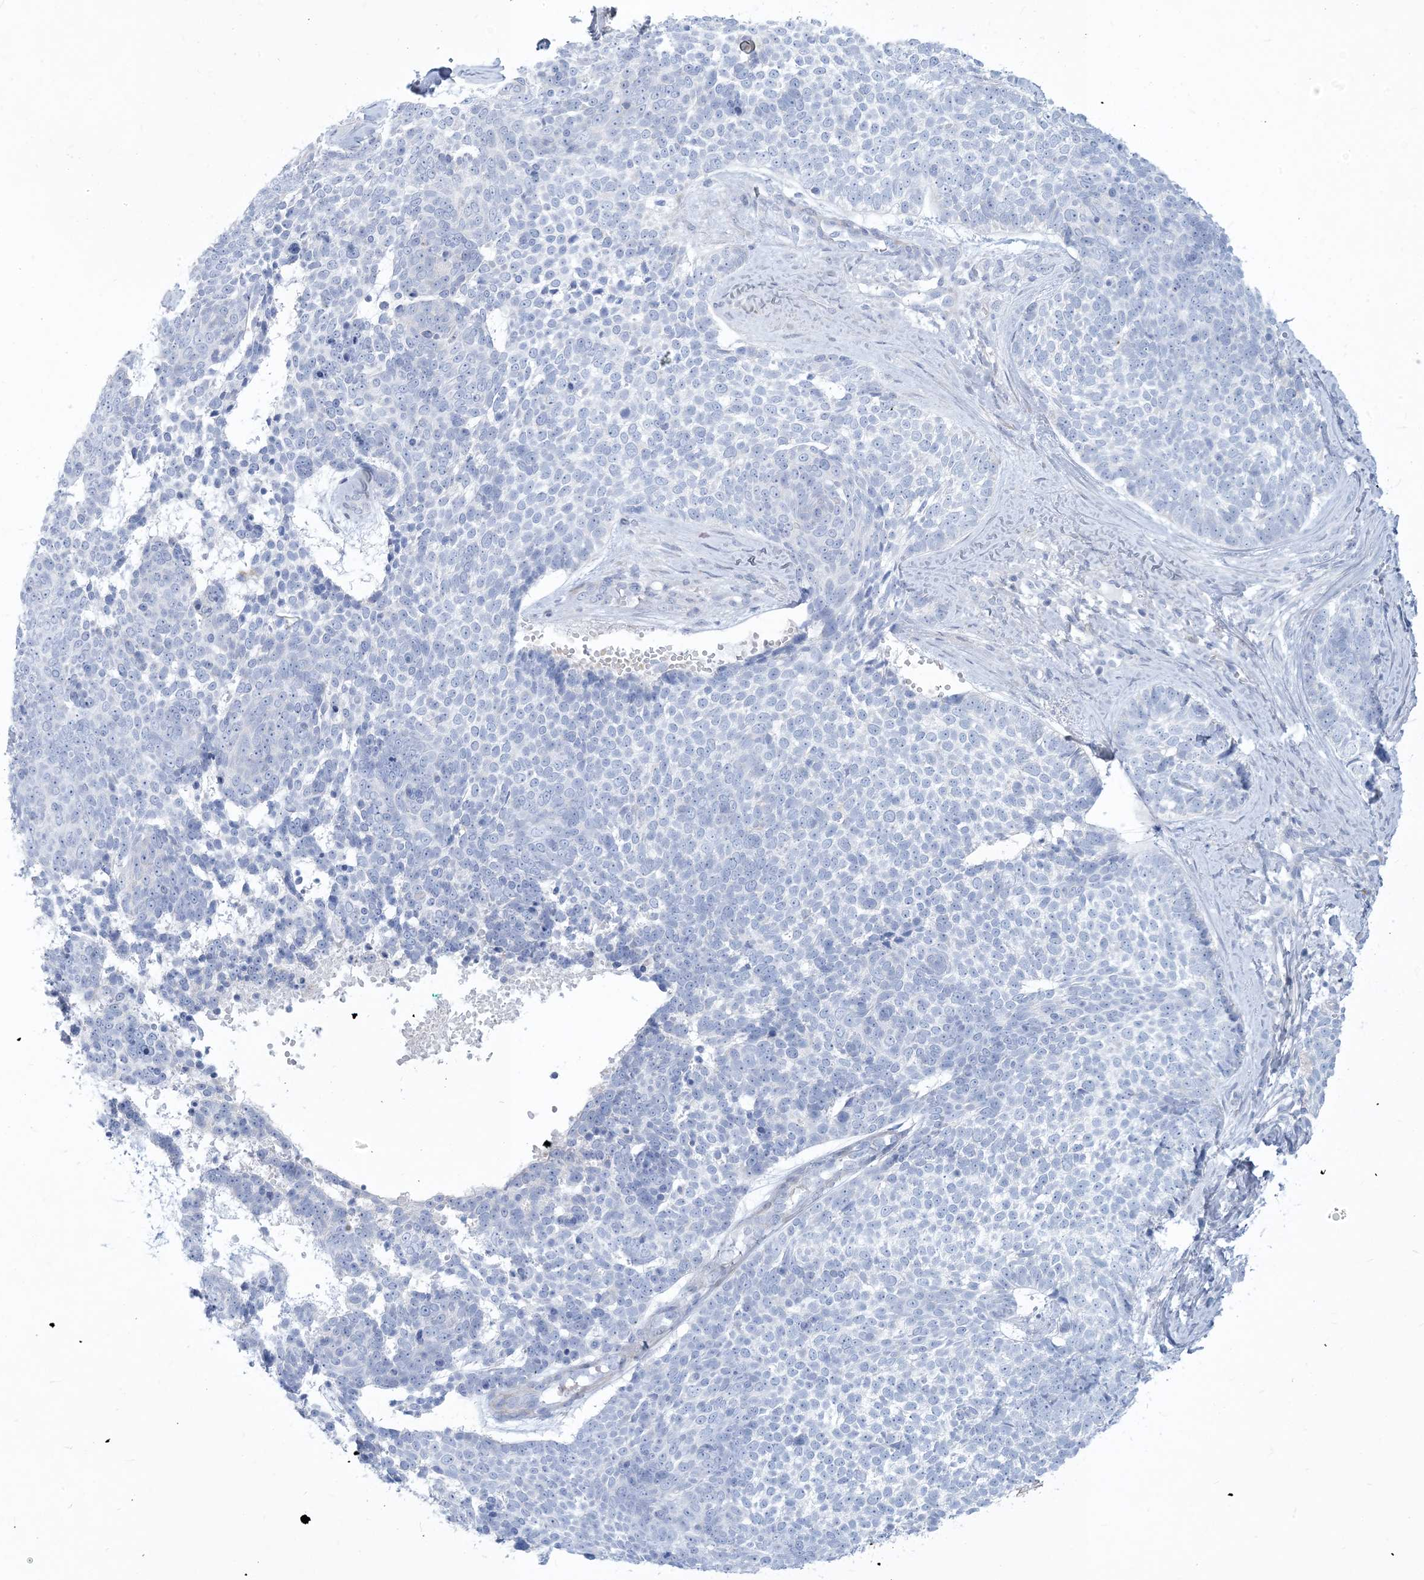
{"staining": {"intensity": "negative", "quantity": "none", "location": "none"}, "tissue": "skin cancer", "cell_type": "Tumor cells", "image_type": "cancer", "snomed": [{"axis": "morphology", "description": "Basal cell carcinoma"}, {"axis": "topography", "description": "Skin"}], "caption": "Immunohistochemistry (IHC) micrograph of skin cancer stained for a protein (brown), which reveals no positivity in tumor cells.", "gene": "MOXD1", "patient": {"sex": "female", "age": 81}}